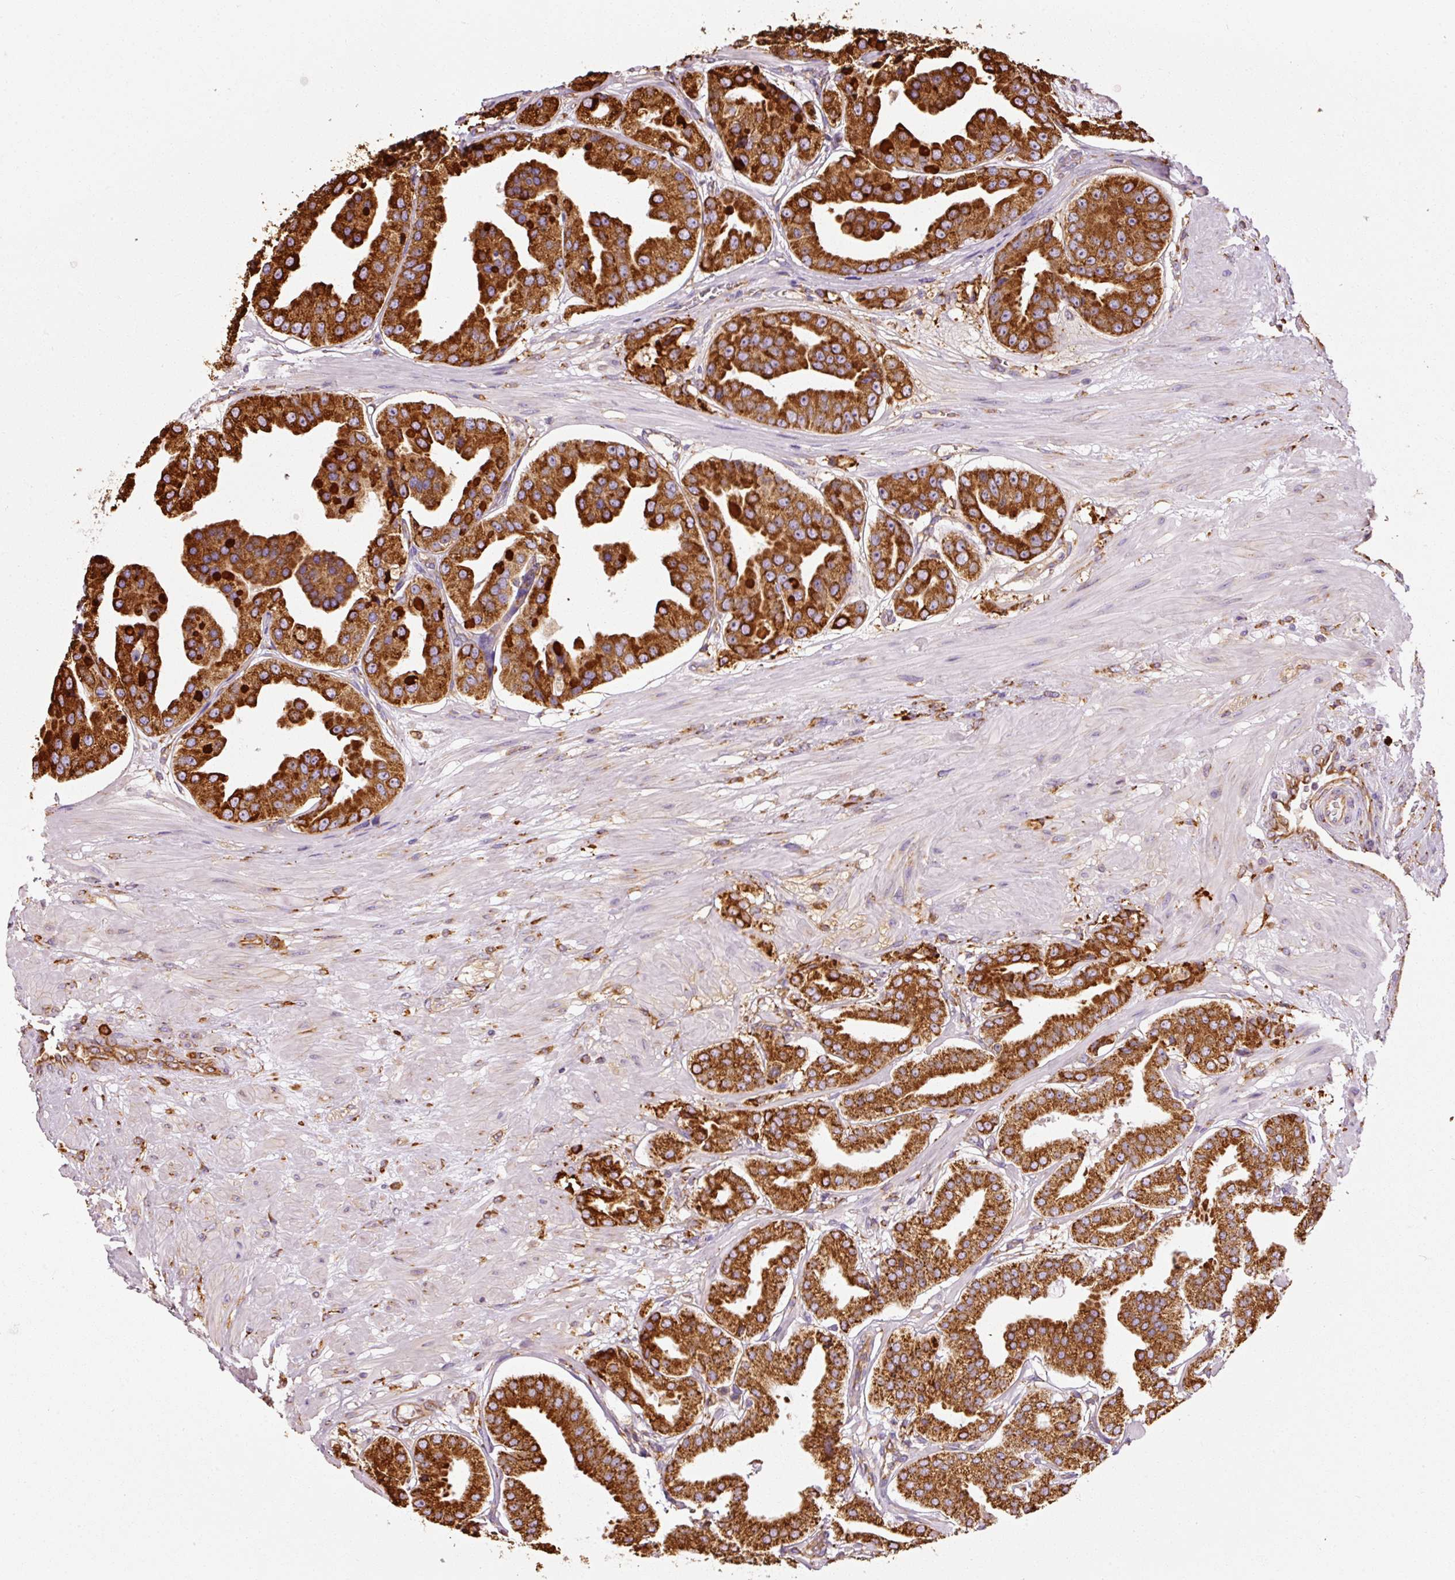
{"staining": {"intensity": "strong", "quantity": ">75%", "location": "cytoplasmic/membranous"}, "tissue": "prostate cancer", "cell_type": "Tumor cells", "image_type": "cancer", "snomed": [{"axis": "morphology", "description": "Adenocarcinoma, High grade"}, {"axis": "topography", "description": "Prostate"}], "caption": "Strong cytoplasmic/membranous positivity for a protein is seen in approximately >75% of tumor cells of prostate cancer (adenocarcinoma (high-grade)) using IHC.", "gene": "KLC1", "patient": {"sex": "male", "age": 63}}